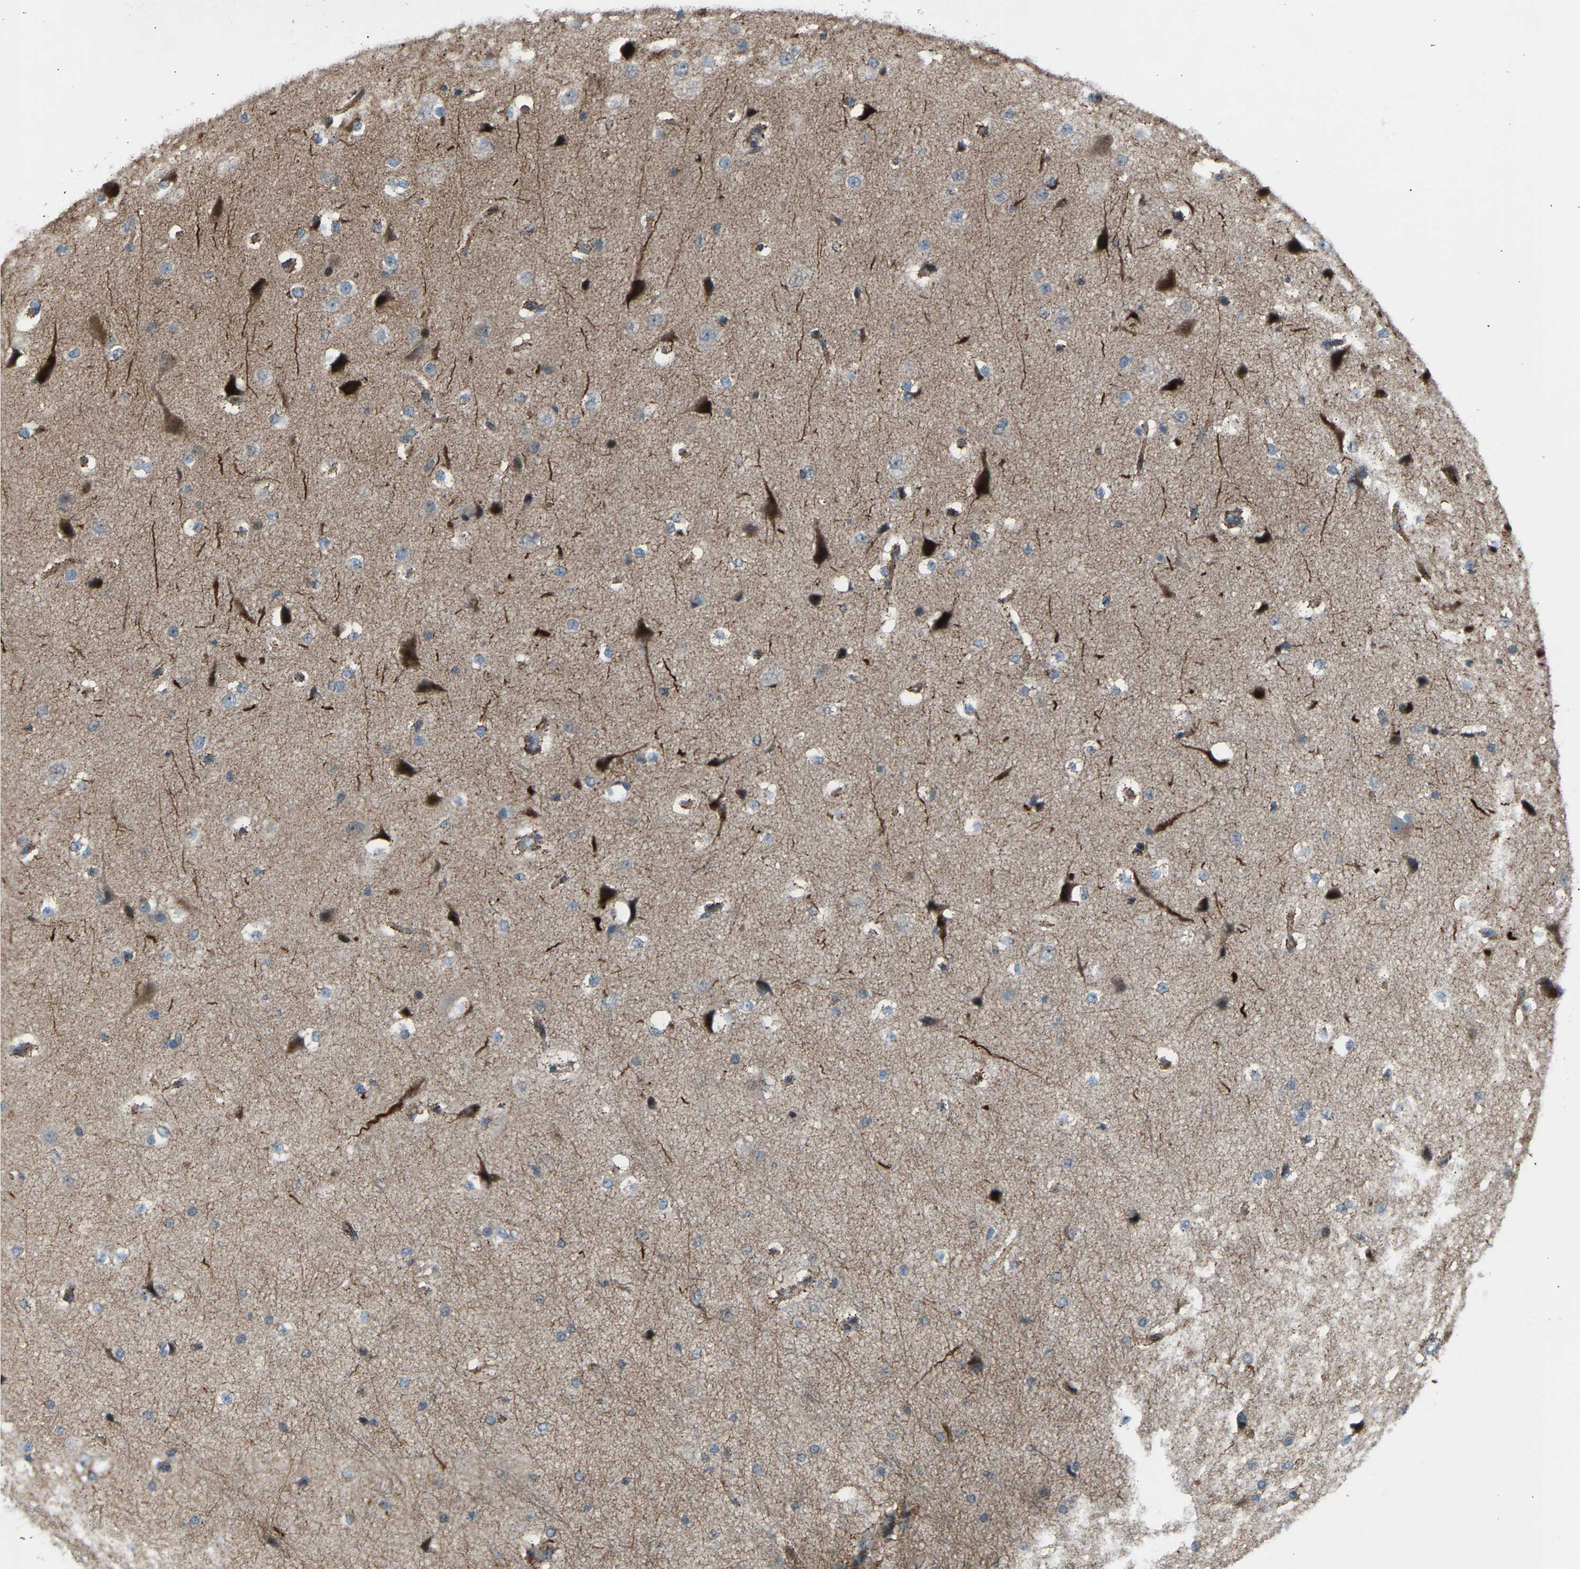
{"staining": {"intensity": "weak", "quantity": ">75%", "location": "cytoplasmic/membranous"}, "tissue": "cerebral cortex", "cell_type": "Endothelial cells", "image_type": "normal", "snomed": [{"axis": "morphology", "description": "Normal tissue, NOS"}, {"axis": "morphology", "description": "Developmental malformation"}, {"axis": "topography", "description": "Cerebral cortex"}], "caption": "The micrograph reveals staining of normal cerebral cortex, revealing weak cytoplasmic/membranous protein staining (brown color) within endothelial cells.", "gene": "VPS41", "patient": {"sex": "female", "age": 30}}